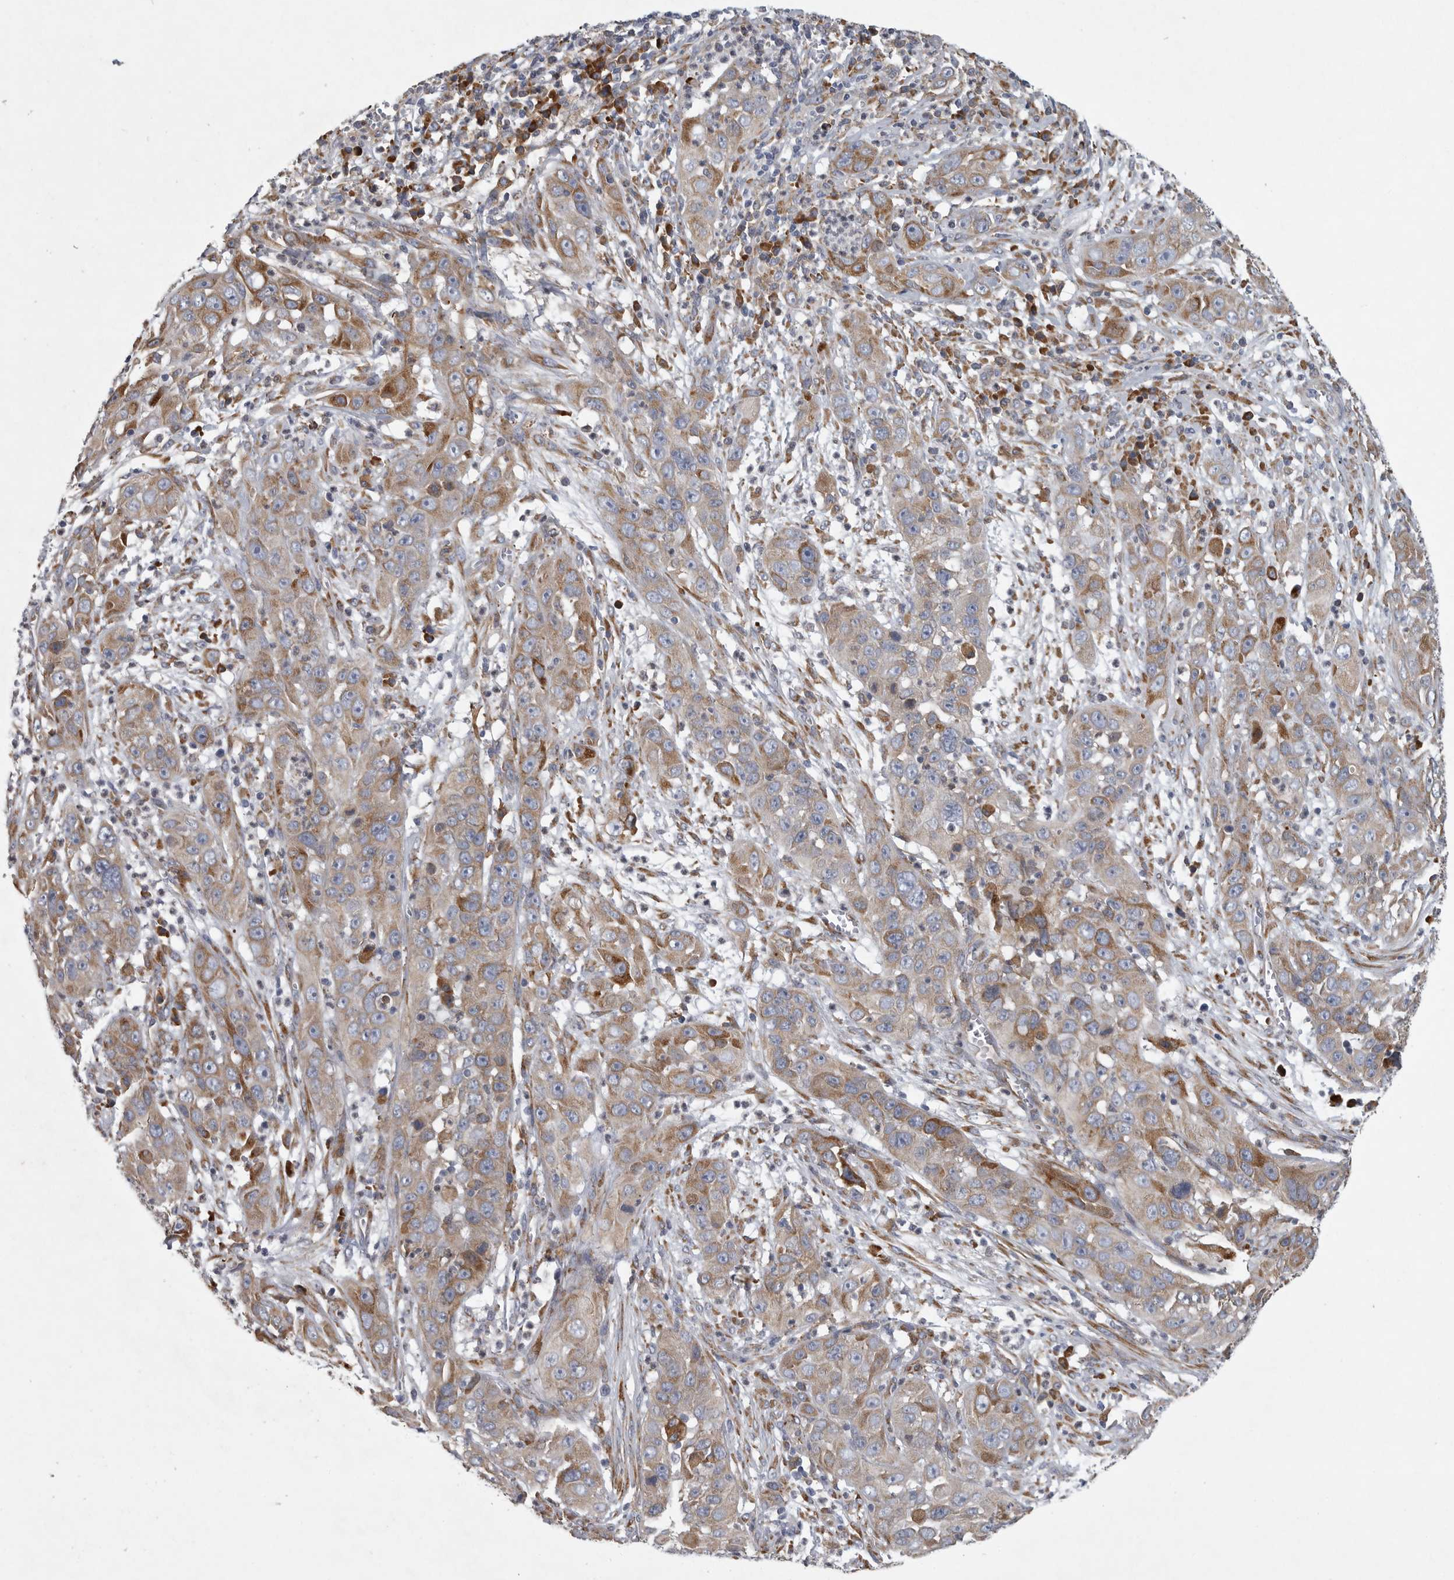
{"staining": {"intensity": "moderate", "quantity": "<25%", "location": "cytoplasmic/membranous"}, "tissue": "cervical cancer", "cell_type": "Tumor cells", "image_type": "cancer", "snomed": [{"axis": "morphology", "description": "Squamous cell carcinoma, NOS"}, {"axis": "topography", "description": "Cervix"}], "caption": "Human squamous cell carcinoma (cervical) stained with a protein marker shows moderate staining in tumor cells.", "gene": "MINPP1", "patient": {"sex": "female", "age": 32}}